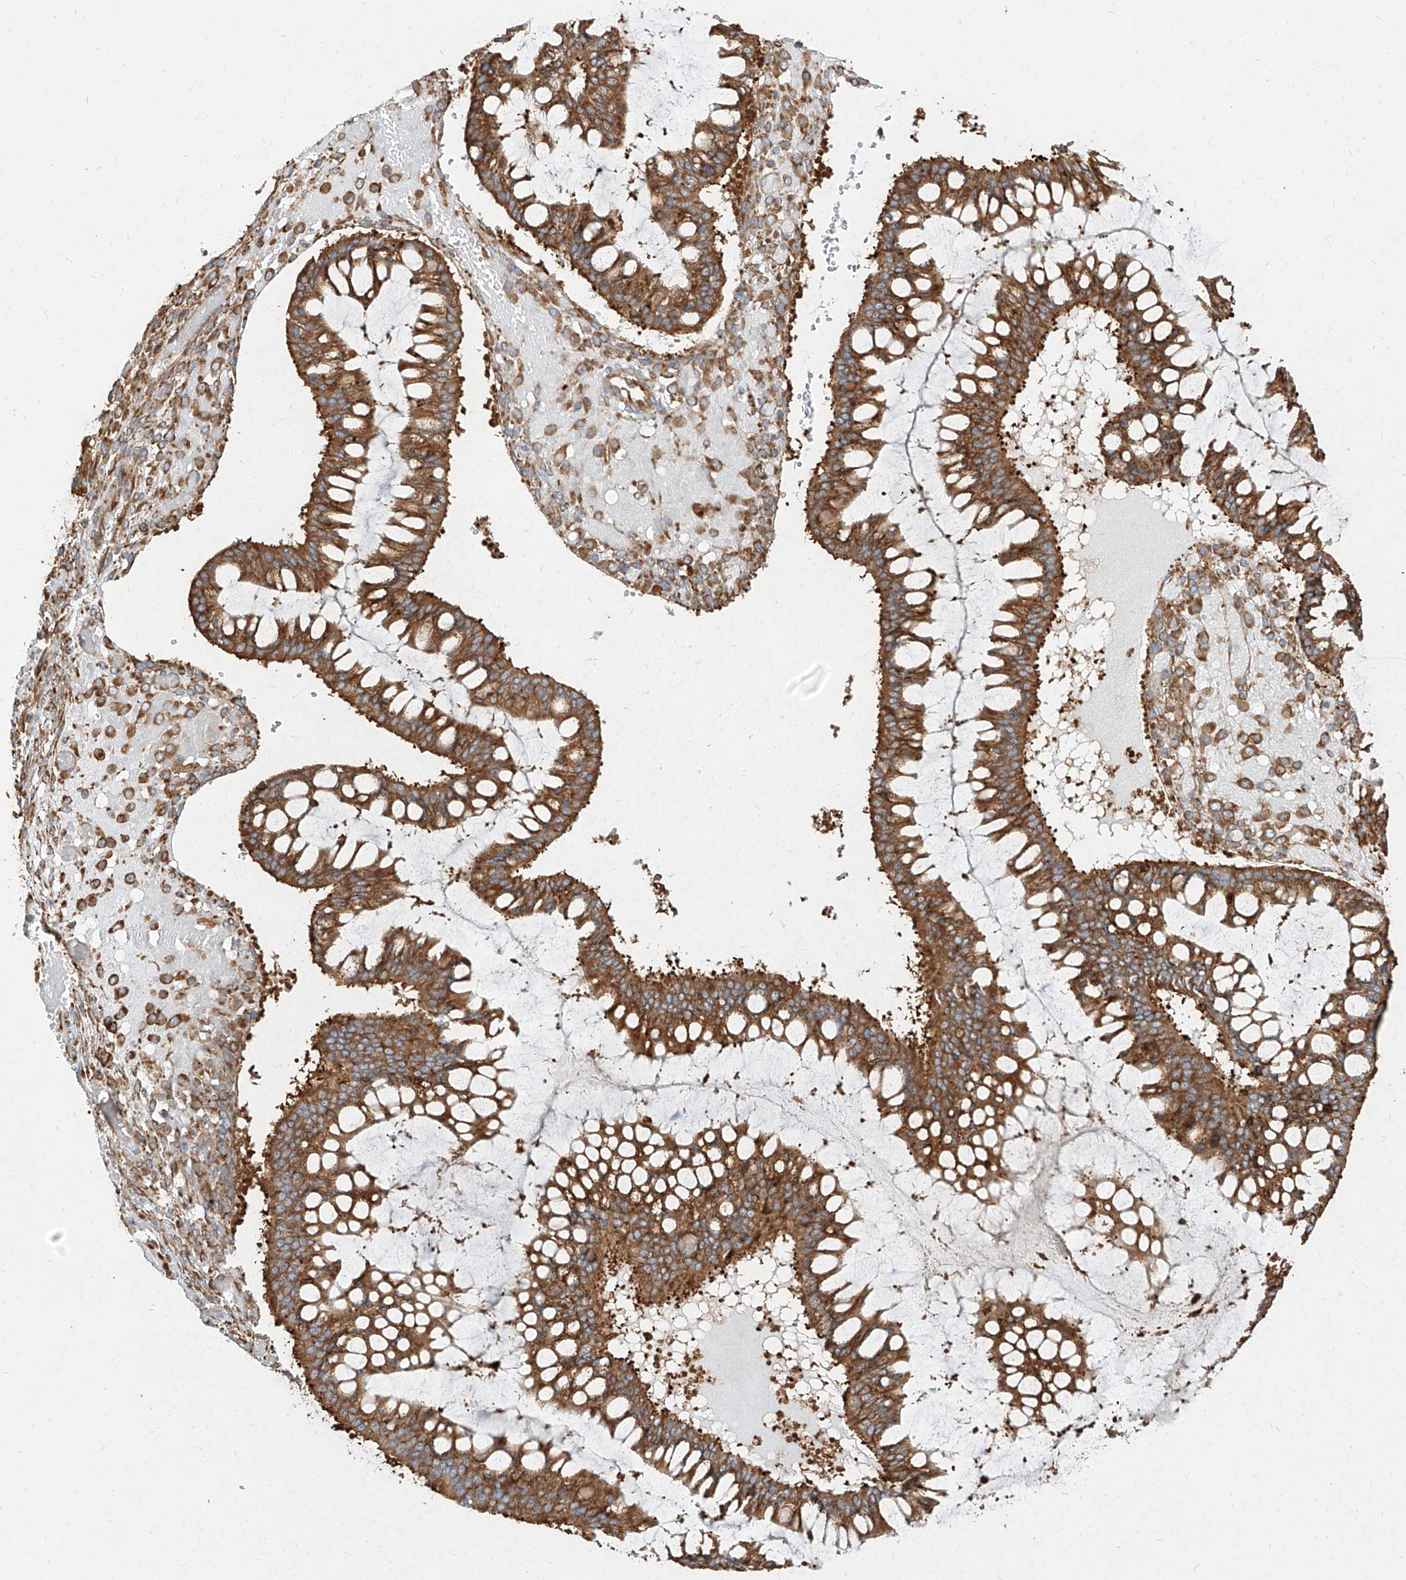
{"staining": {"intensity": "moderate", "quantity": ">75%", "location": "cytoplasmic/membranous"}, "tissue": "ovarian cancer", "cell_type": "Tumor cells", "image_type": "cancer", "snomed": [{"axis": "morphology", "description": "Cystadenocarcinoma, mucinous, NOS"}, {"axis": "topography", "description": "Ovary"}], "caption": "Protein positivity by IHC exhibits moderate cytoplasmic/membranous staining in about >75% of tumor cells in mucinous cystadenocarcinoma (ovarian).", "gene": "RPS25", "patient": {"sex": "female", "age": 73}}